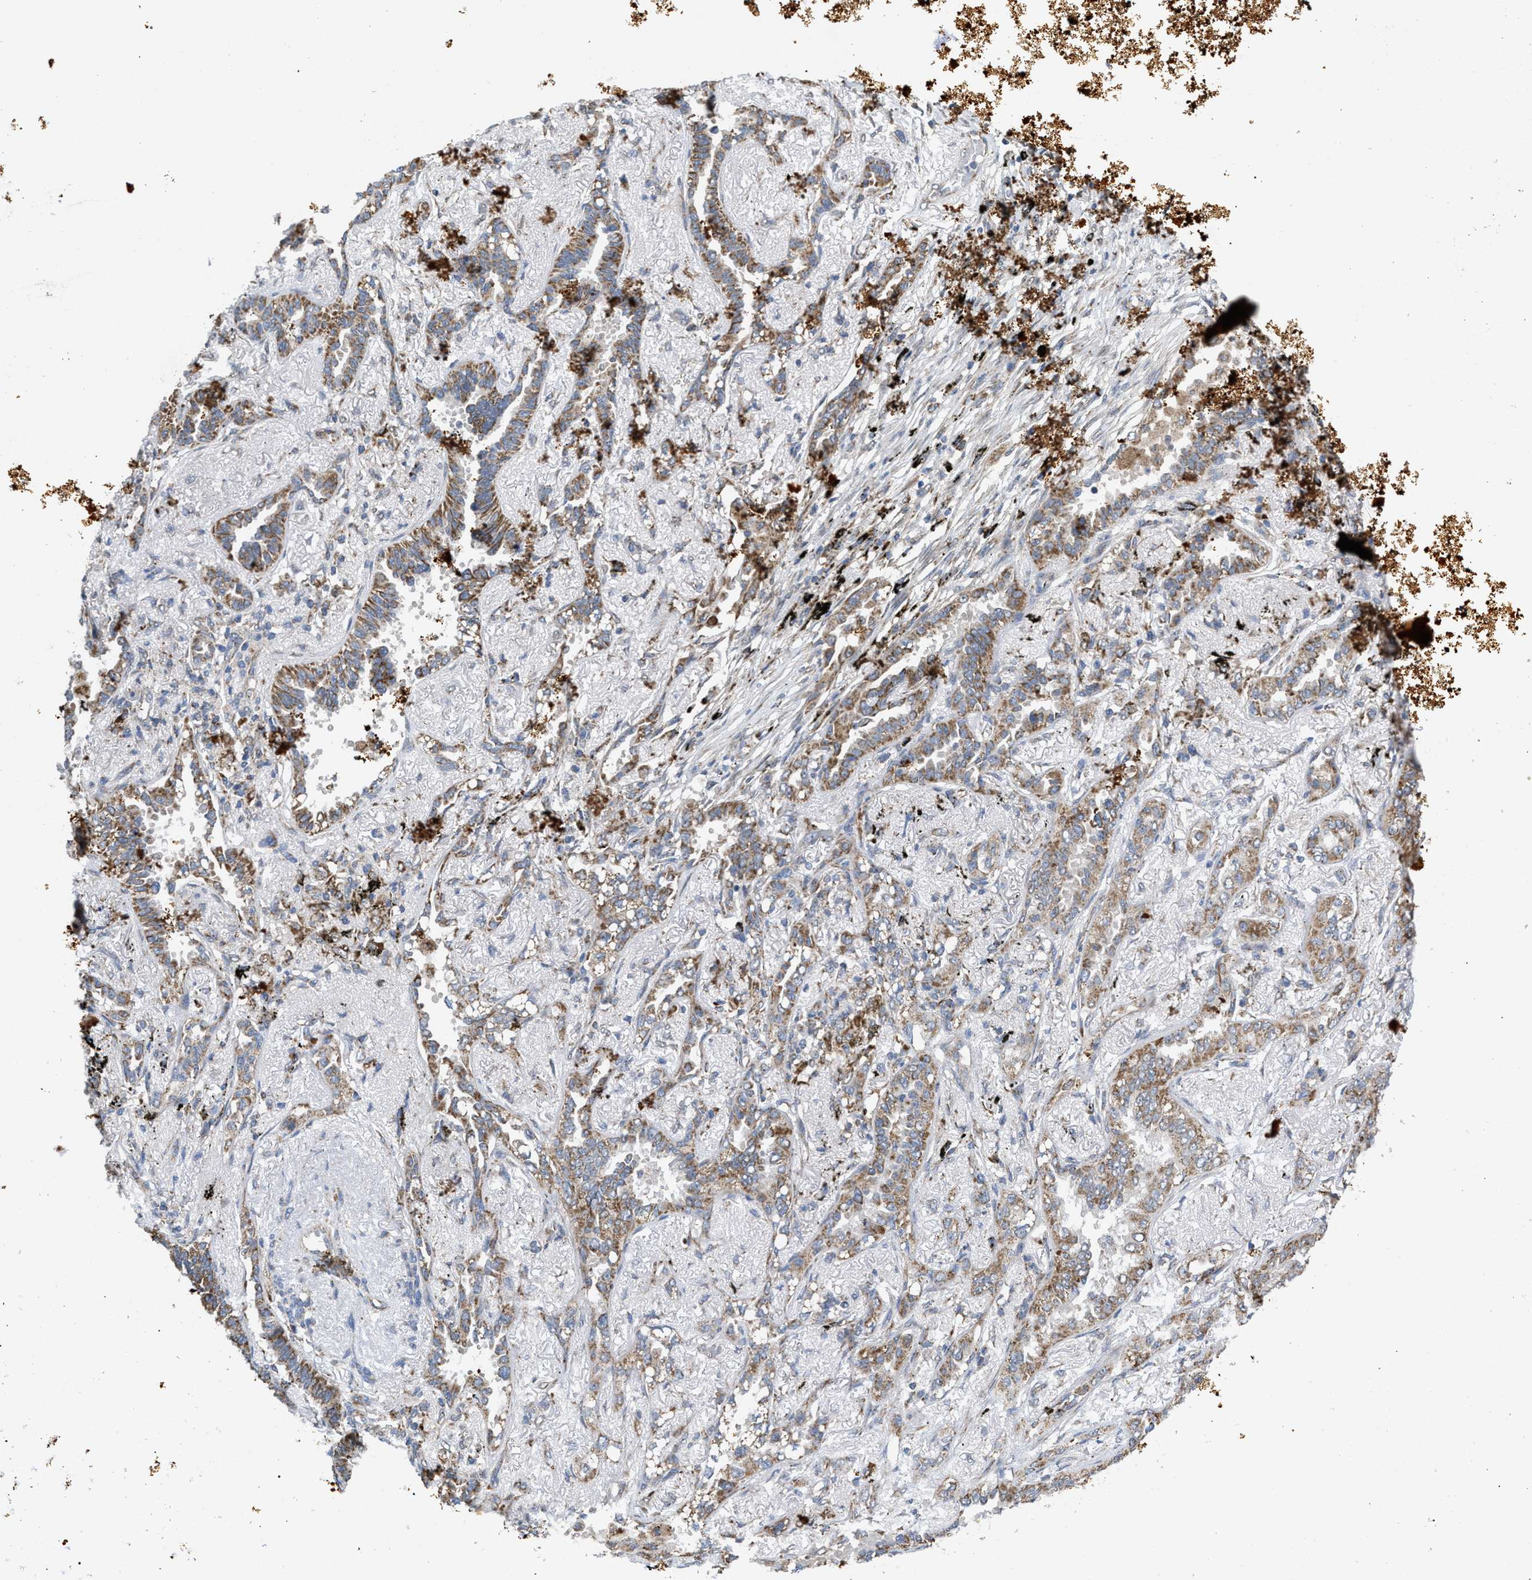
{"staining": {"intensity": "moderate", "quantity": ">75%", "location": "cytoplasmic/membranous"}, "tissue": "lung cancer", "cell_type": "Tumor cells", "image_type": "cancer", "snomed": [{"axis": "morphology", "description": "Adenocarcinoma, NOS"}, {"axis": "topography", "description": "Lung"}], "caption": "Lung cancer (adenocarcinoma) stained with a protein marker demonstrates moderate staining in tumor cells.", "gene": "TACO1", "patient": {"sex": "male", "age": 59}}